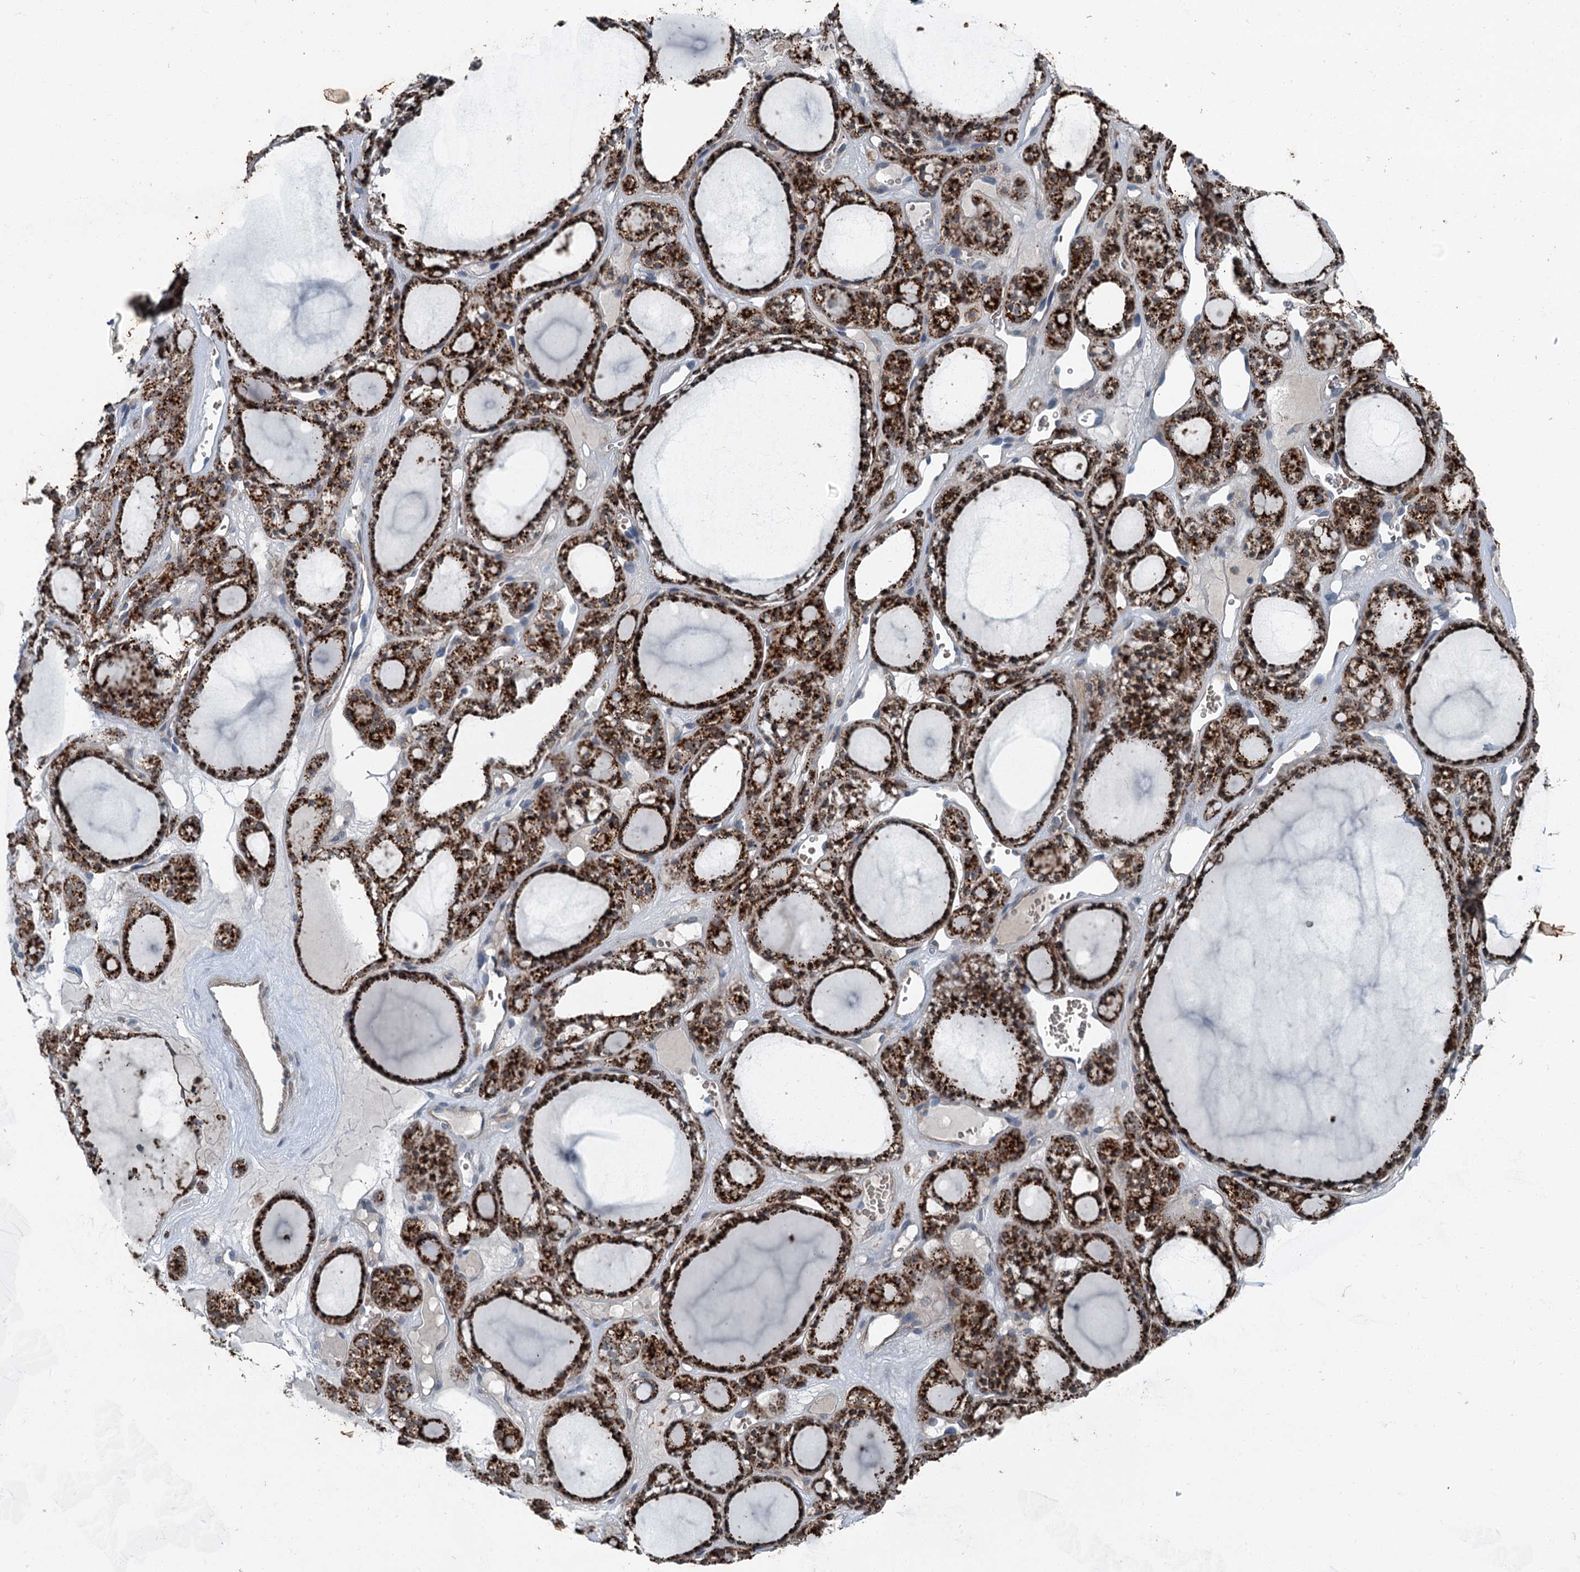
{"staining": {"intensity": "strong", "quantity": ">75%", "location": "cytoplasmic/membranous"}, "tissue": "thyroid gland", "cell_type": "Glandular cells", "image_type": "normal", "snomed": [{"axis": "morphology", "description": "Normal tissue, NOS"}, {"axis": "topography", "description": "Thyroid gland"}], "caption": "Protein staining of benign thyroid gland displays strong cytoplasmic/membranous positivity in approximately >75% of glandular cells.", "gene": "AXL", "patient": {"sex": "female", "age": 28}}